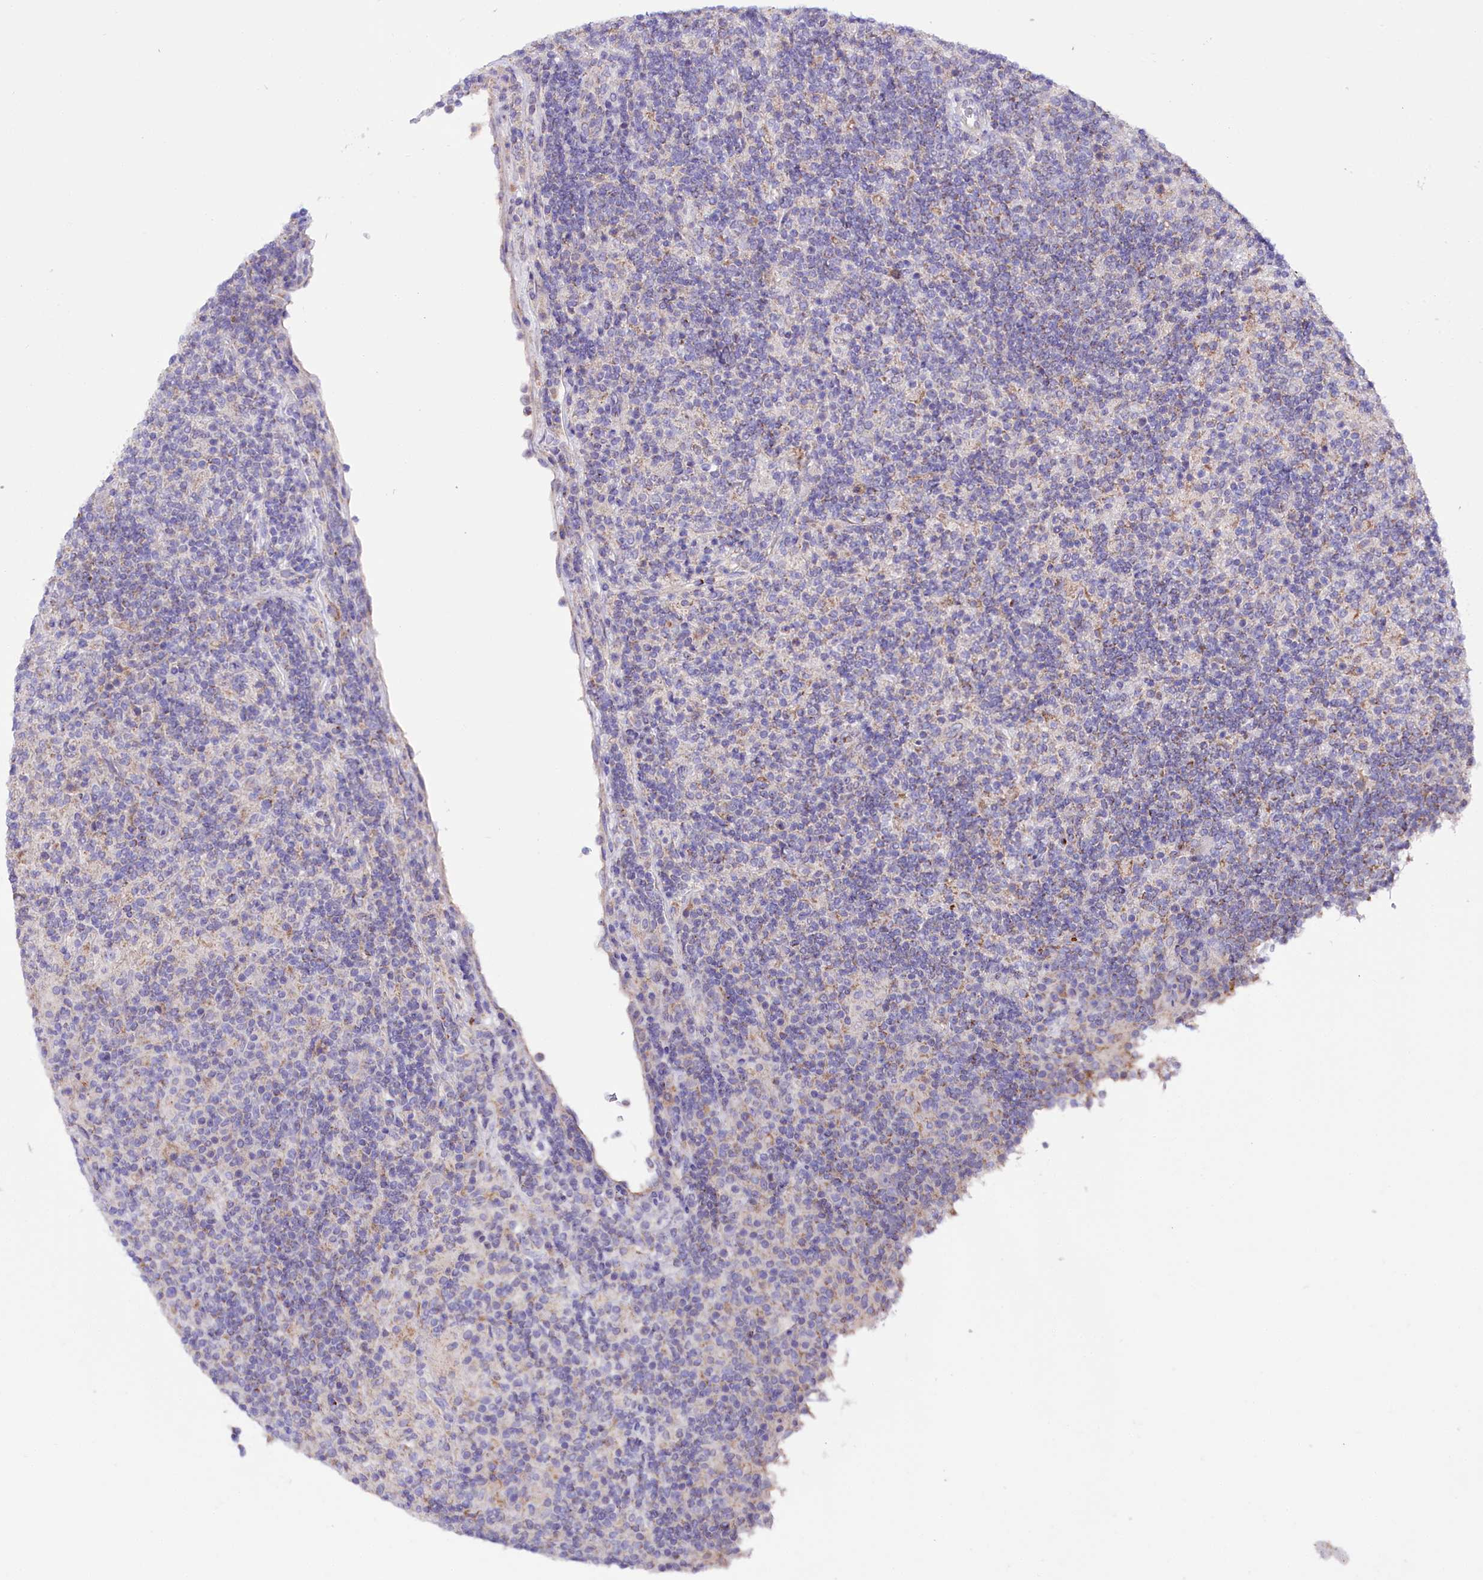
{"staining": {"intensity": "negative", "quantity": "none", "location": "none"}, "tissue": "lymphoma", "cell_type": "Tumor cells", "image_type": "cancer", "snomed": [{"axis": "morphology", "description": "Hodgkin's disease, NOS"}, {"axis": "topography", "description": "Lymph node"}], "caption": "Tumor cells show no significant positivity in lymphoma.", "gene": "ZNF45", "patient": {"sex": "male", "age": 70}}